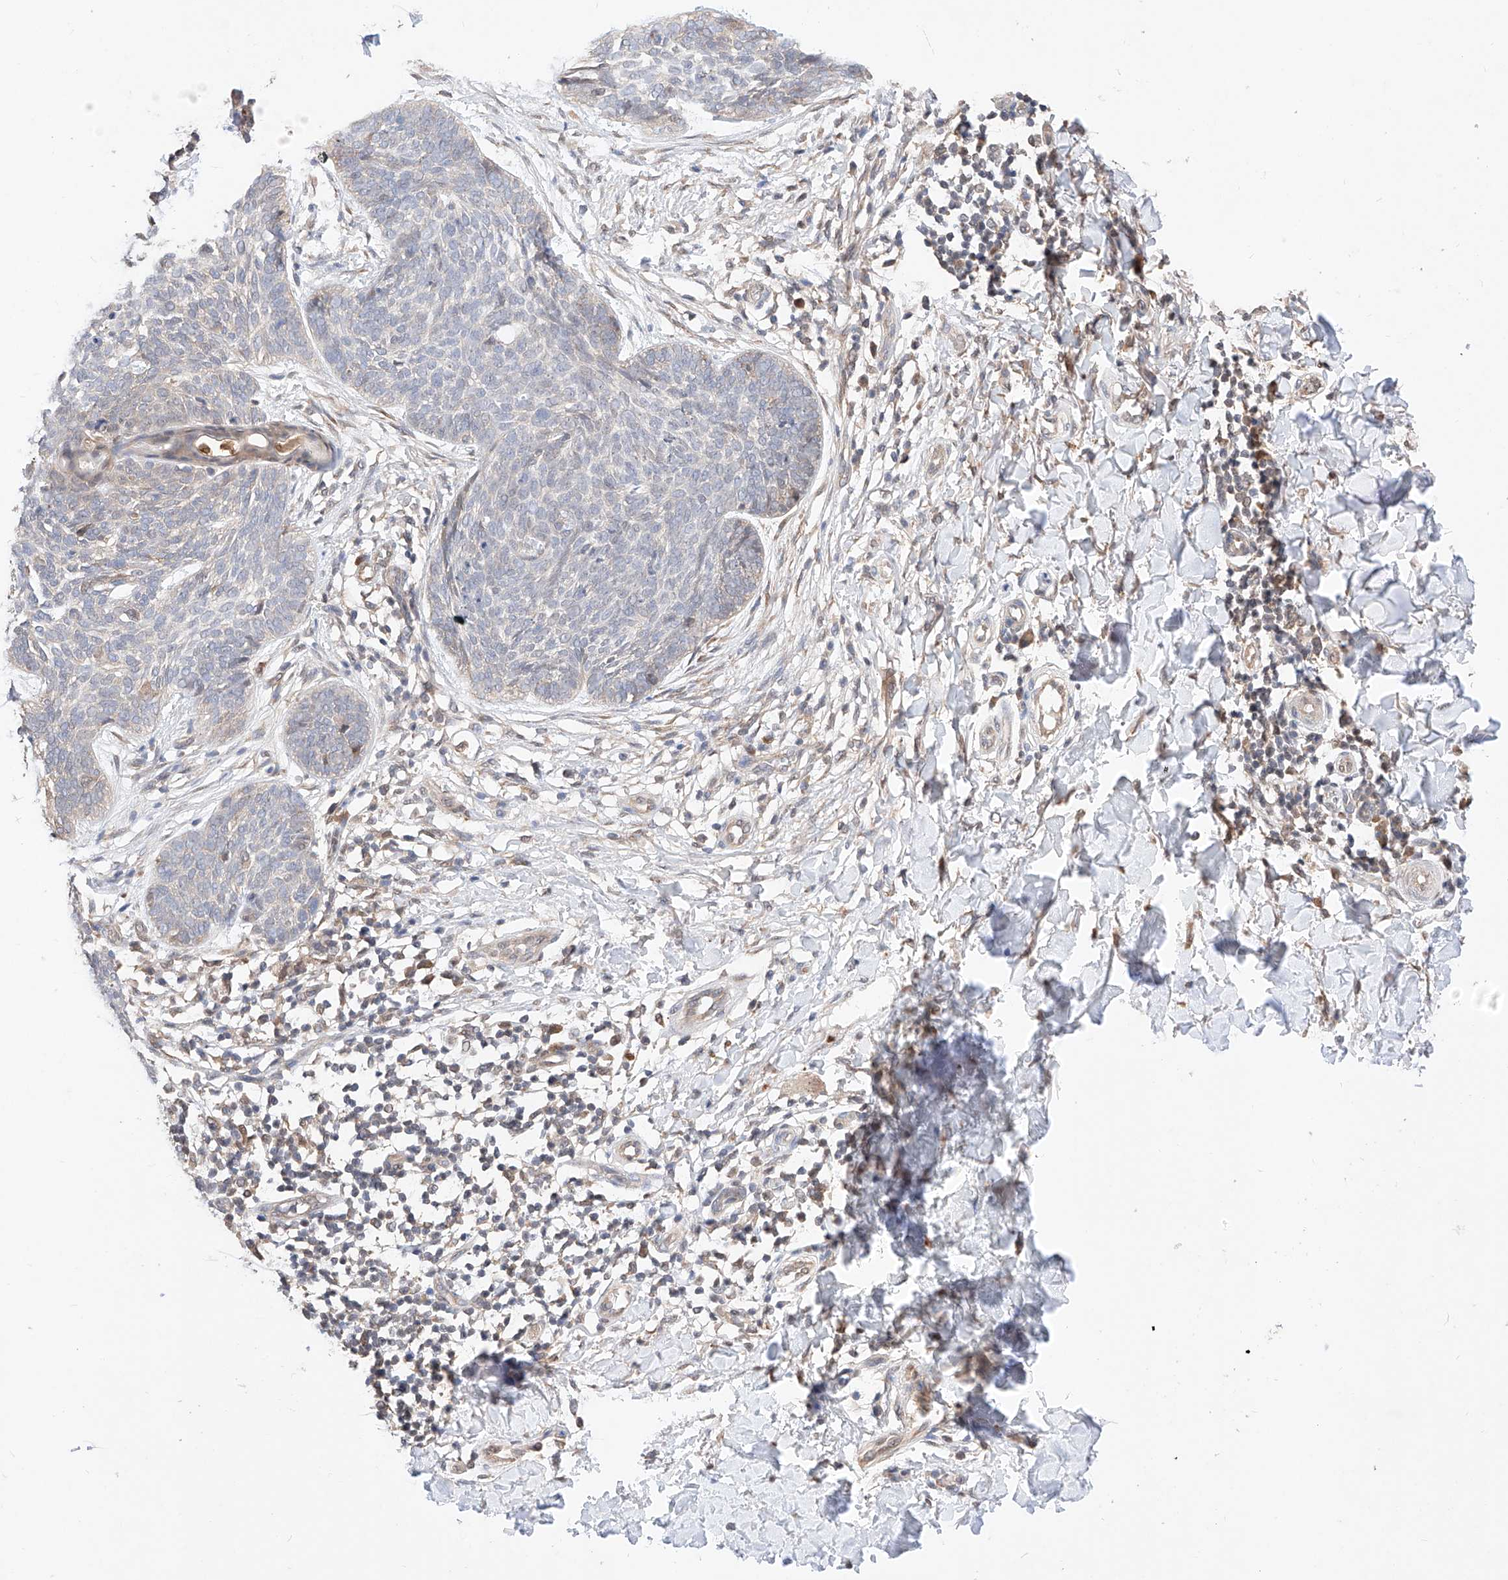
{"staining": {"intensity": "negative", "quantity": "none", "location": "none"}, "tissue": "skin cancer", "cell_type": "Tumor cells", "image_type": "cancer", "snomed": [{"axis": "morphology", "description": "Basal cell carcinoma"}, {"axis": "topography", "description": "Skin"}], "caption": "There is no significant expression in tumor cells of skin cancer.", "gene": "ZSCAN4", "patient": {"sex": "female", "age": 64}}